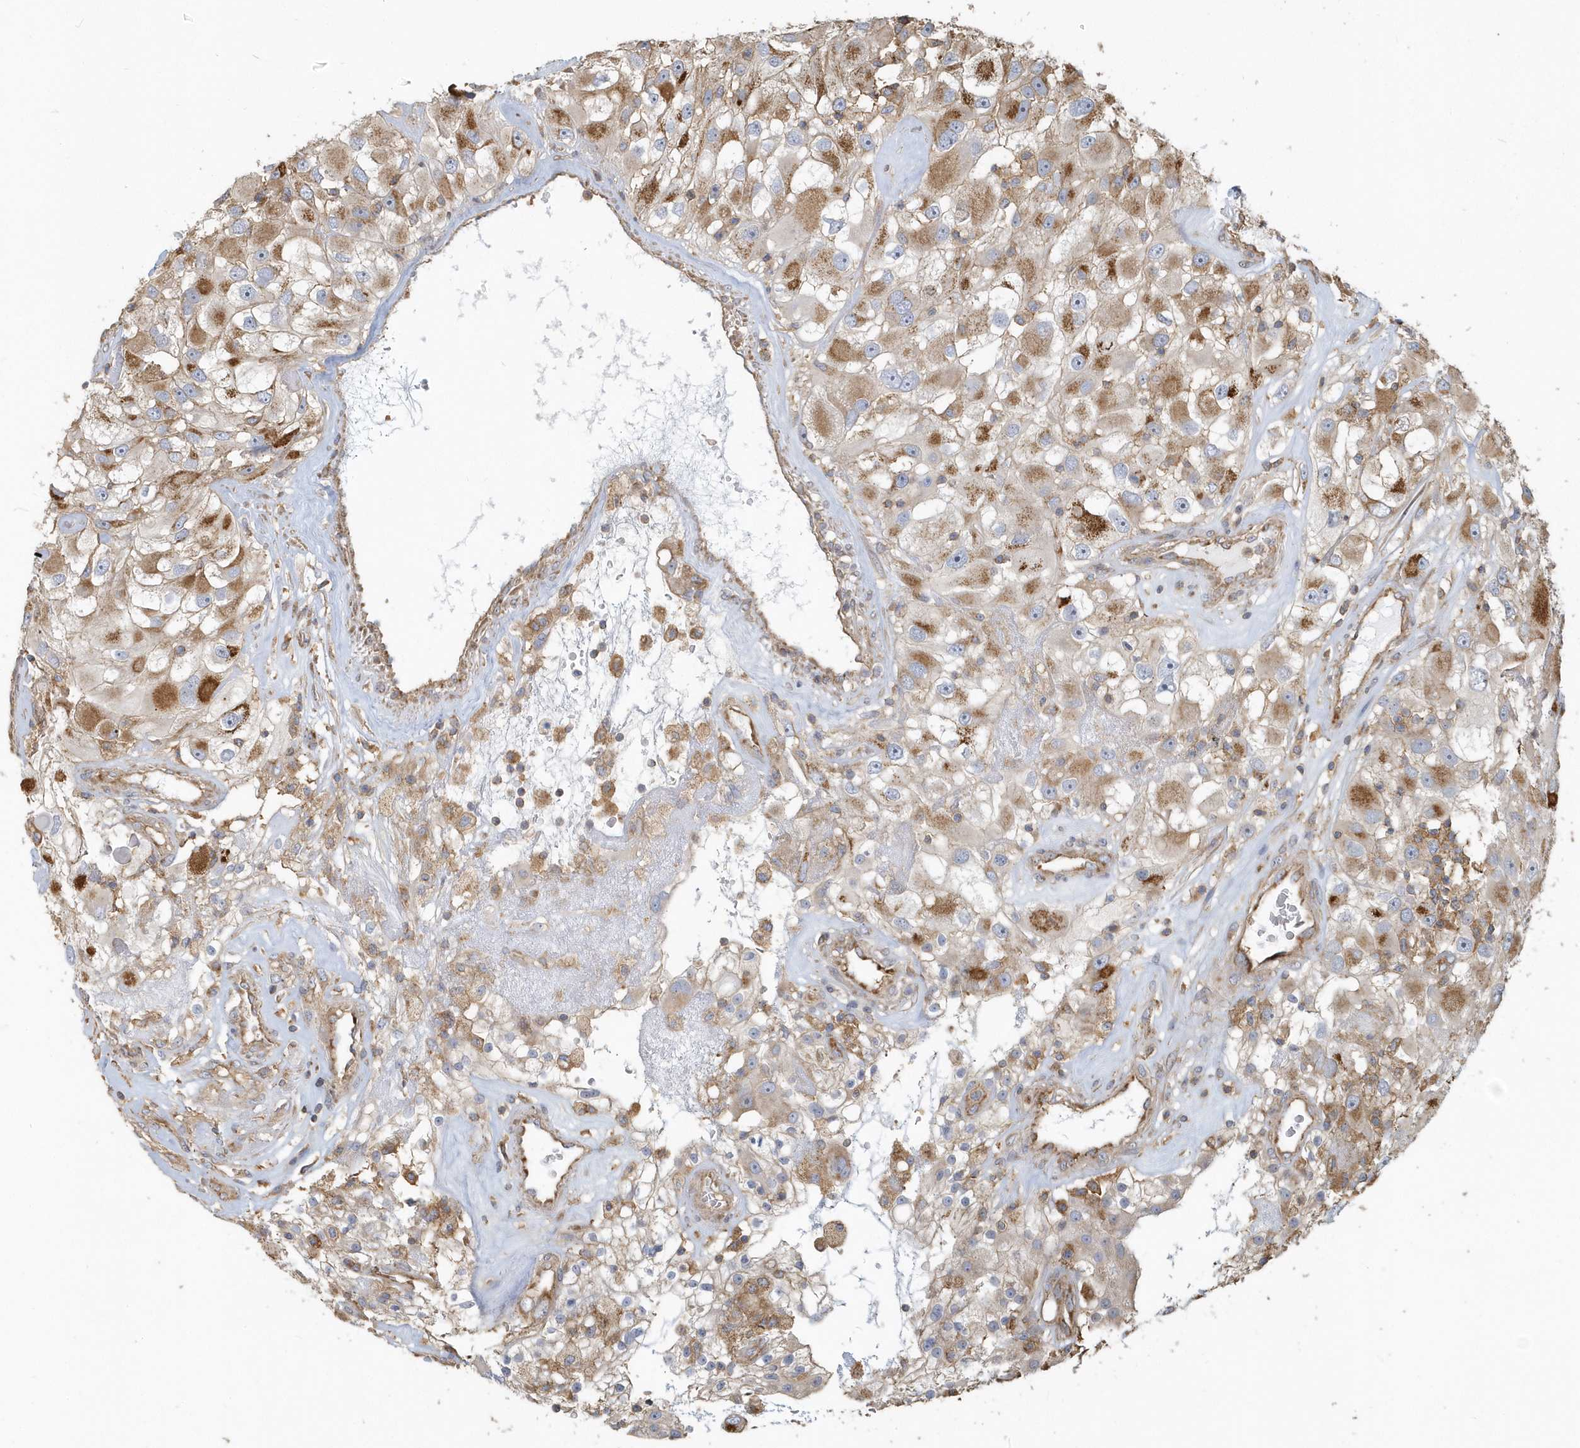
{"staining": {"intensity": "moderate", "quantity": ">75%", "location": "cytoplasmic/membranous"}, "tissue": "renal cancer", "cell_type": "Tumor cells", "image_type": "cancer", "snomed": [{"axis": "morphology", "description": "Adenocarcinoma, NOS"}, {"axis": "topography", "description": "Kidney"}], "caption": "IHC of renal cancer demonstrates medium levels of moderate cytoplasmic/membranous expression in approximately >75% of tumor cells.", "gene": "TRAIP", "patient": {"sex": "female", "age": 52}}